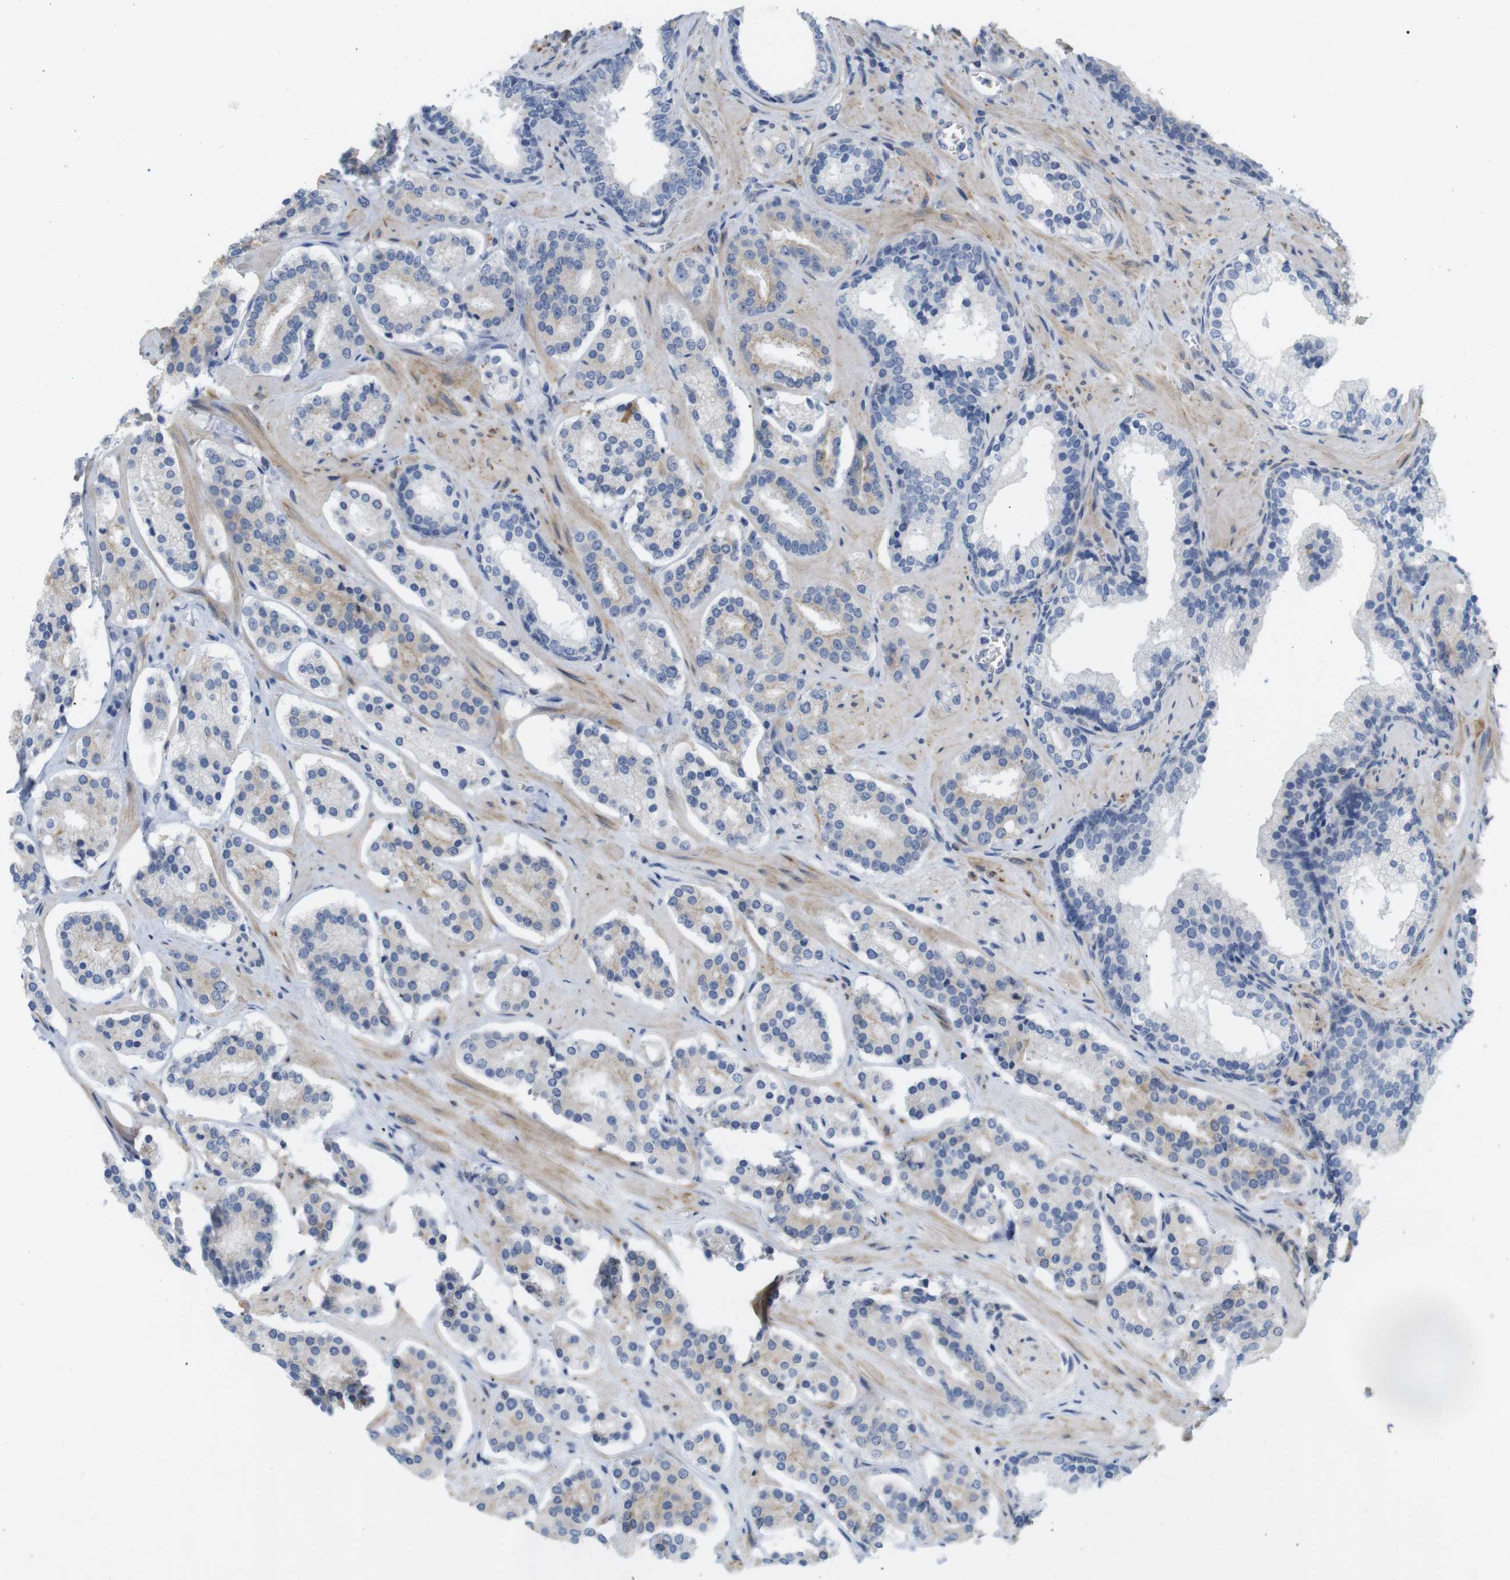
{"staining": {"intensity": "weak", "quantity": "<25%", "location": "cytoplasmic/membranous"}, "tissue": "prostate cancer", "cell_type": "Tumor cells", "image_type": "cancer", "snomed": [{"axis": "morphology", "description": "Adenocarcinoma, High grade"}, {"axis": "topography", "description": "Prostate"}], "caption": "Immunohistochemistry of human prostate high-grade adenocarcinoma displays no positivity in tumor cells.", "gene": "ITPR1", "patient": {"sex": "male", "age": 60}}